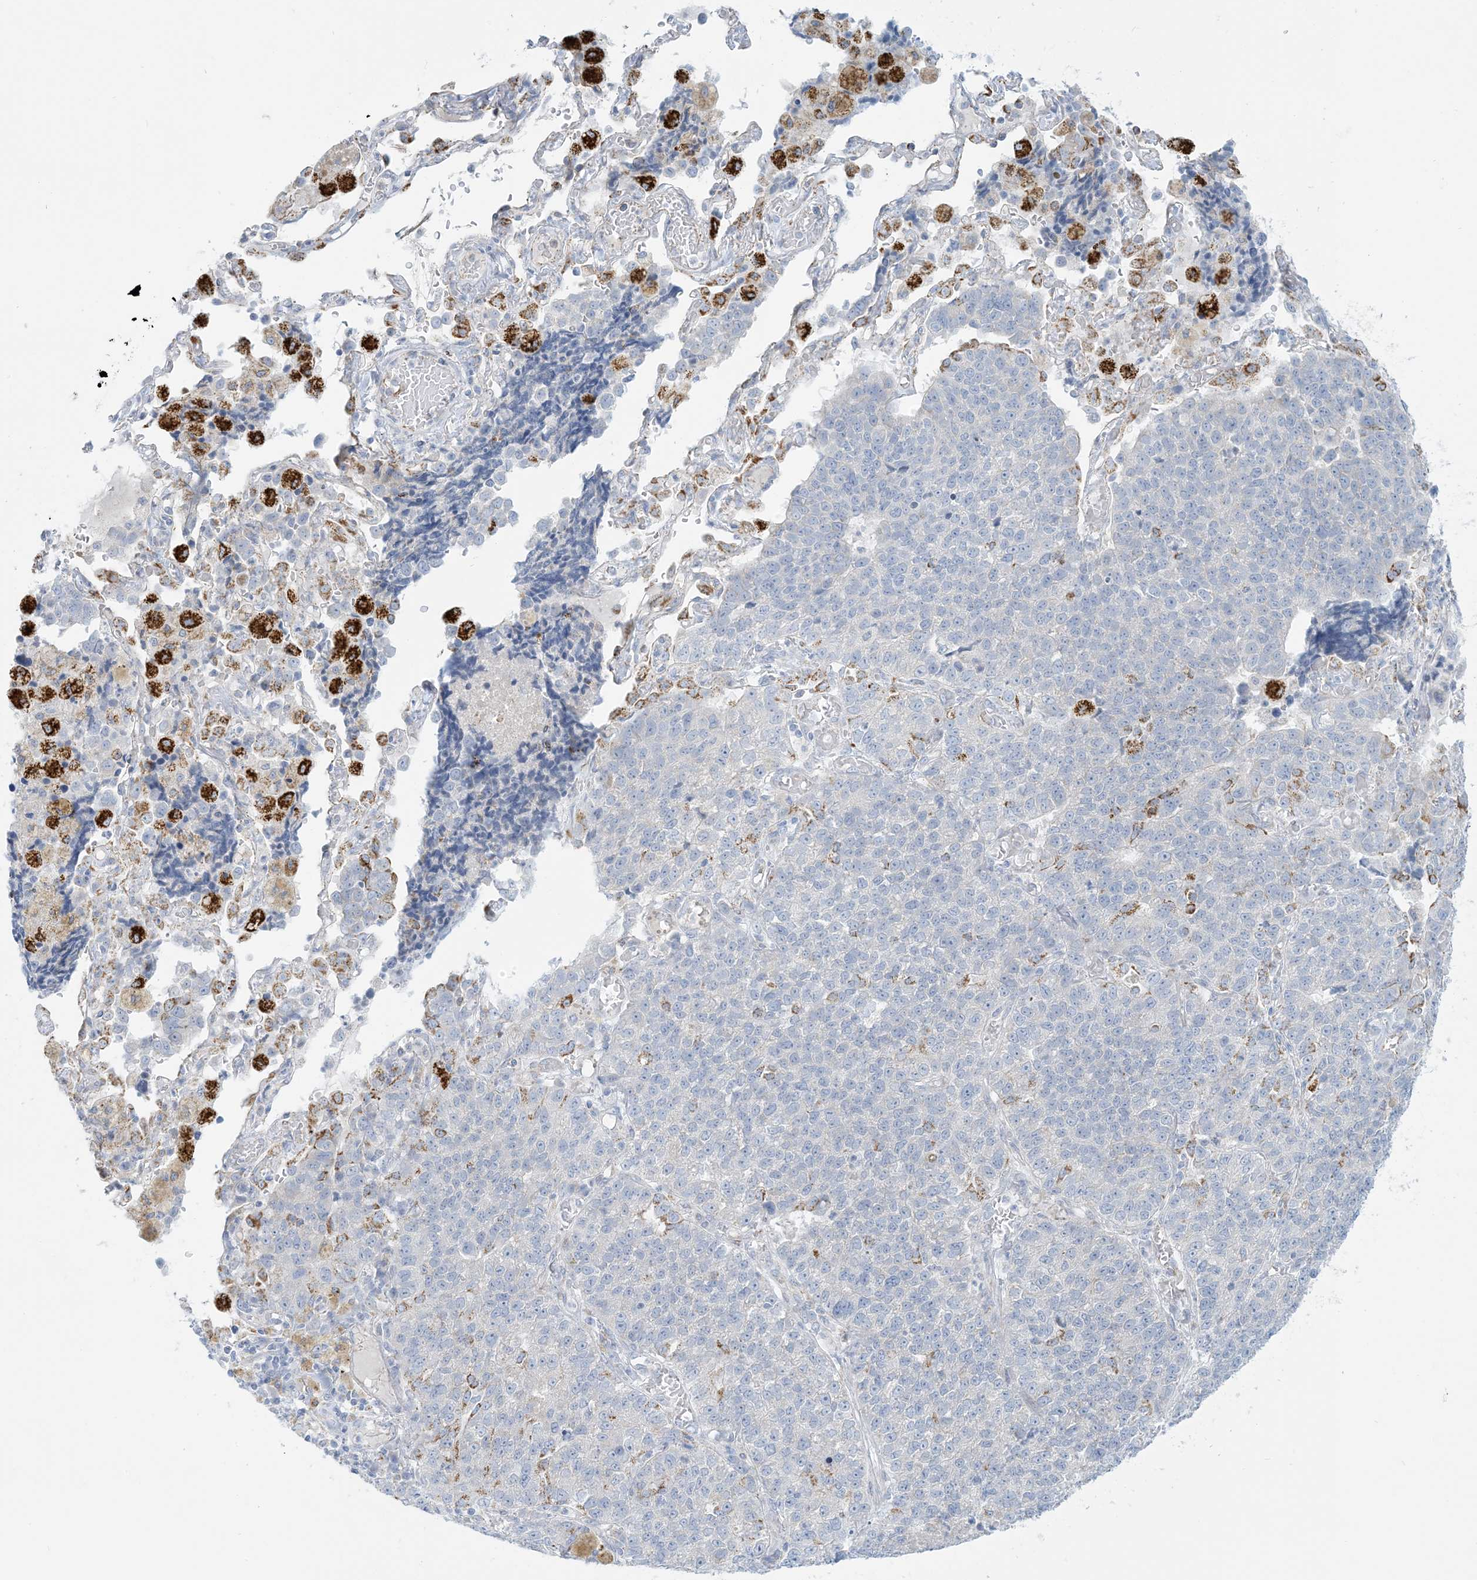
{"staining": {"intensity": "negative", "quantity": "none", "location": "none"}, "tissue": "lung cancer", "cell_type": "Tumor cells", "image_type": "cancer", "snomed": [{"axis": "morphology", "description": "Adenocarcinoma, NOS"}, {"axis": "topography", "description": "Lung"}], "caption": "Immunohistochemistry of lung cancer (adenocarcinoma) displays no expression in tumor cells. Brightfield microscopy of immunohistochemistry (IHC) stained with DAB (3,3'-diaminobenzidine) (brown) and hematoxylin (blue), captured at high magnification.", "gene": "ZDHHC4", "patient": {"sex": "male", "age": 49}}